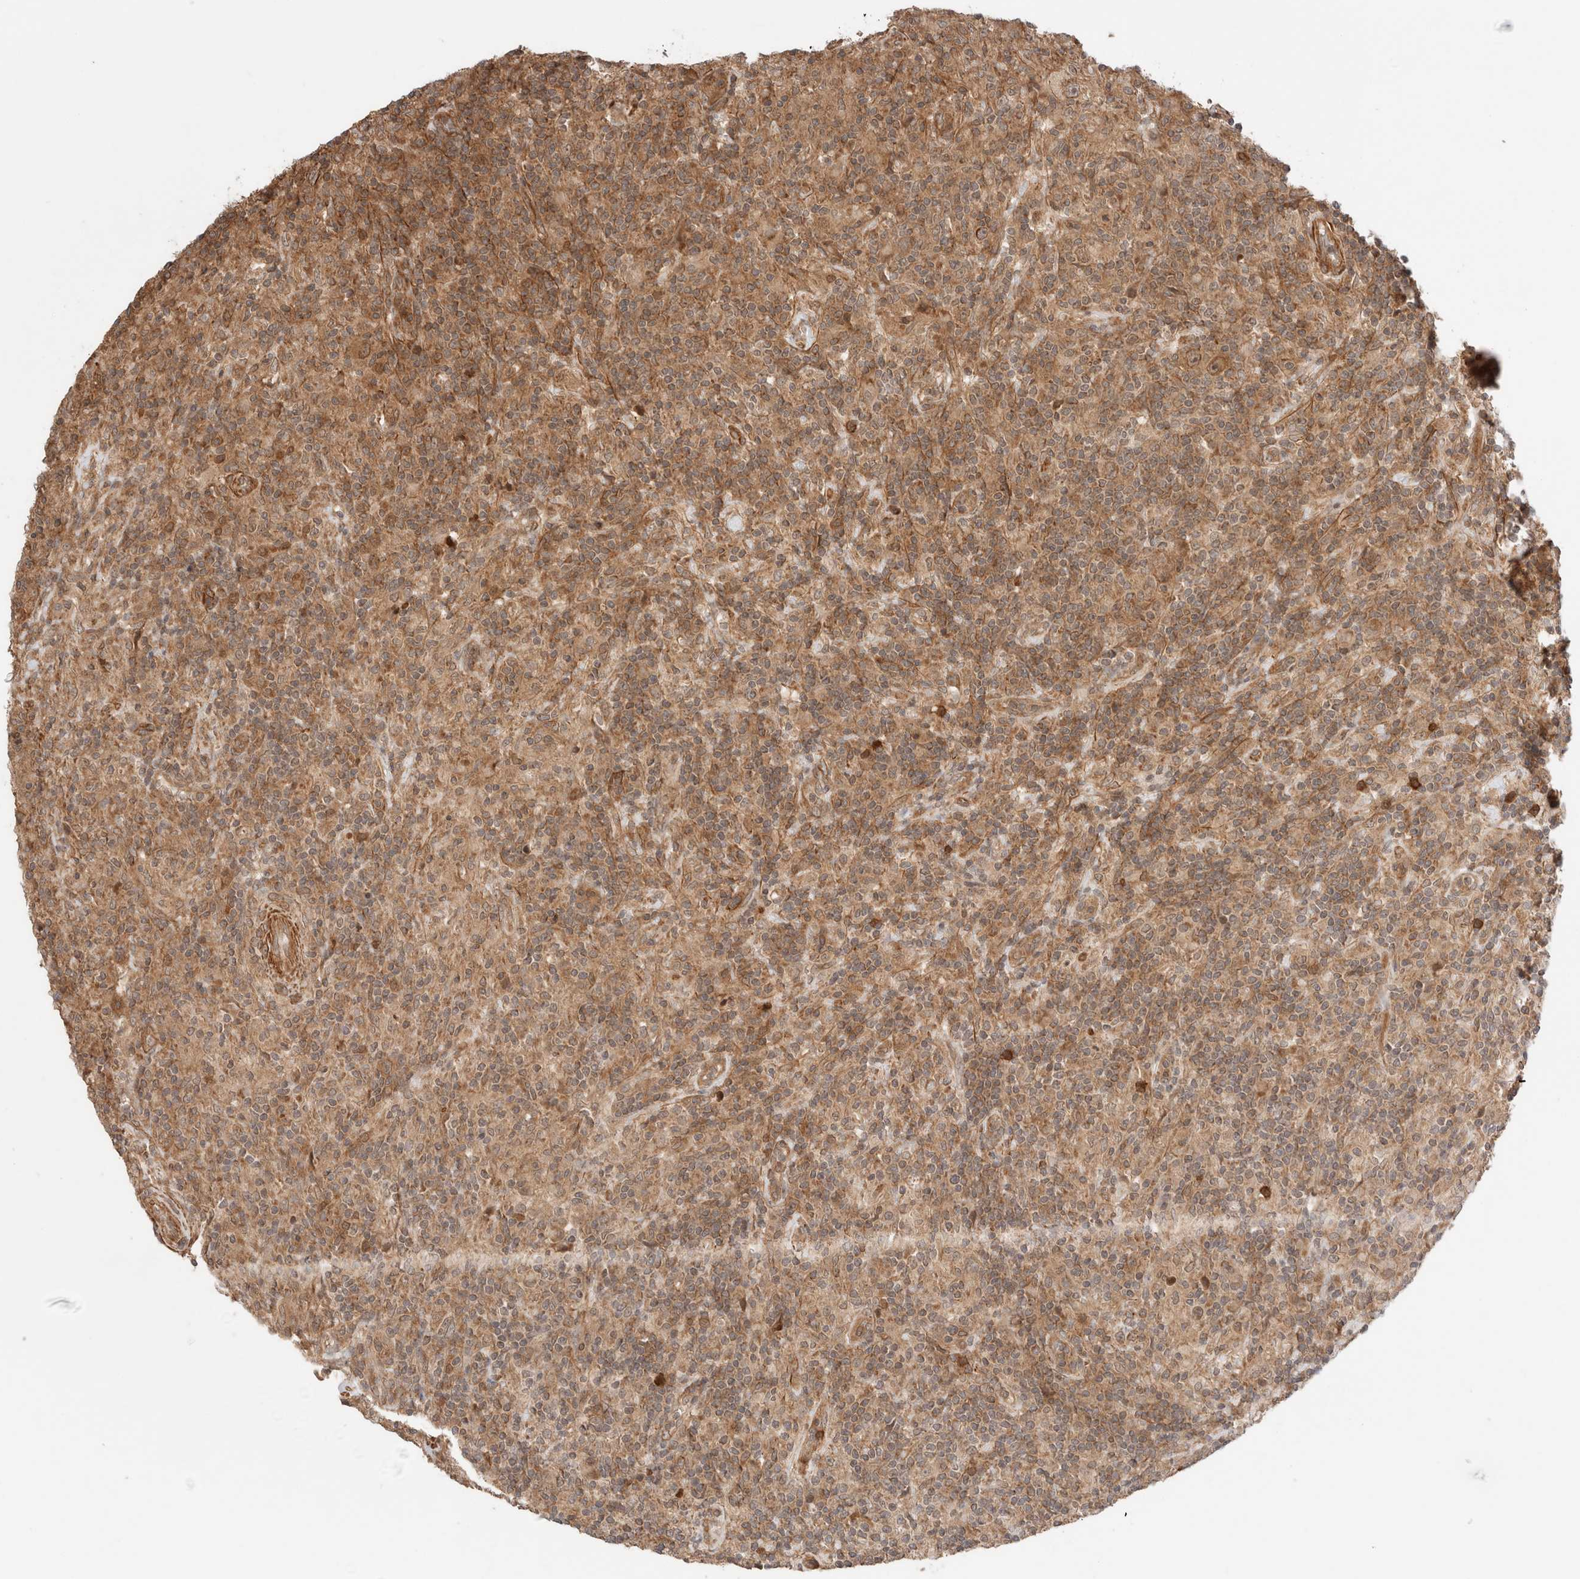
{"staining": {"intensity": "moderate", "quantity": ">75%", "location": "cytoplasmic/membranous"}, "tissue": "lymphoma", "cell_type": "Tumor cells", "image_type": "cancer", "snomed": [{"axis": "morphology", "description": "Hodgkin's disease, NOS"}, {"axis": "topography", "description": "Lymph node"}], "caption": "Immunohistochemistry micrograph of lymphoma stained for a protein (brown), which exhibits medium levels of moderate cytoplasmic/membranous positivity in approximately >75% of tumor cells.", "gene": "ZNF649", "patient": {"sex": "male", "age": 70}}